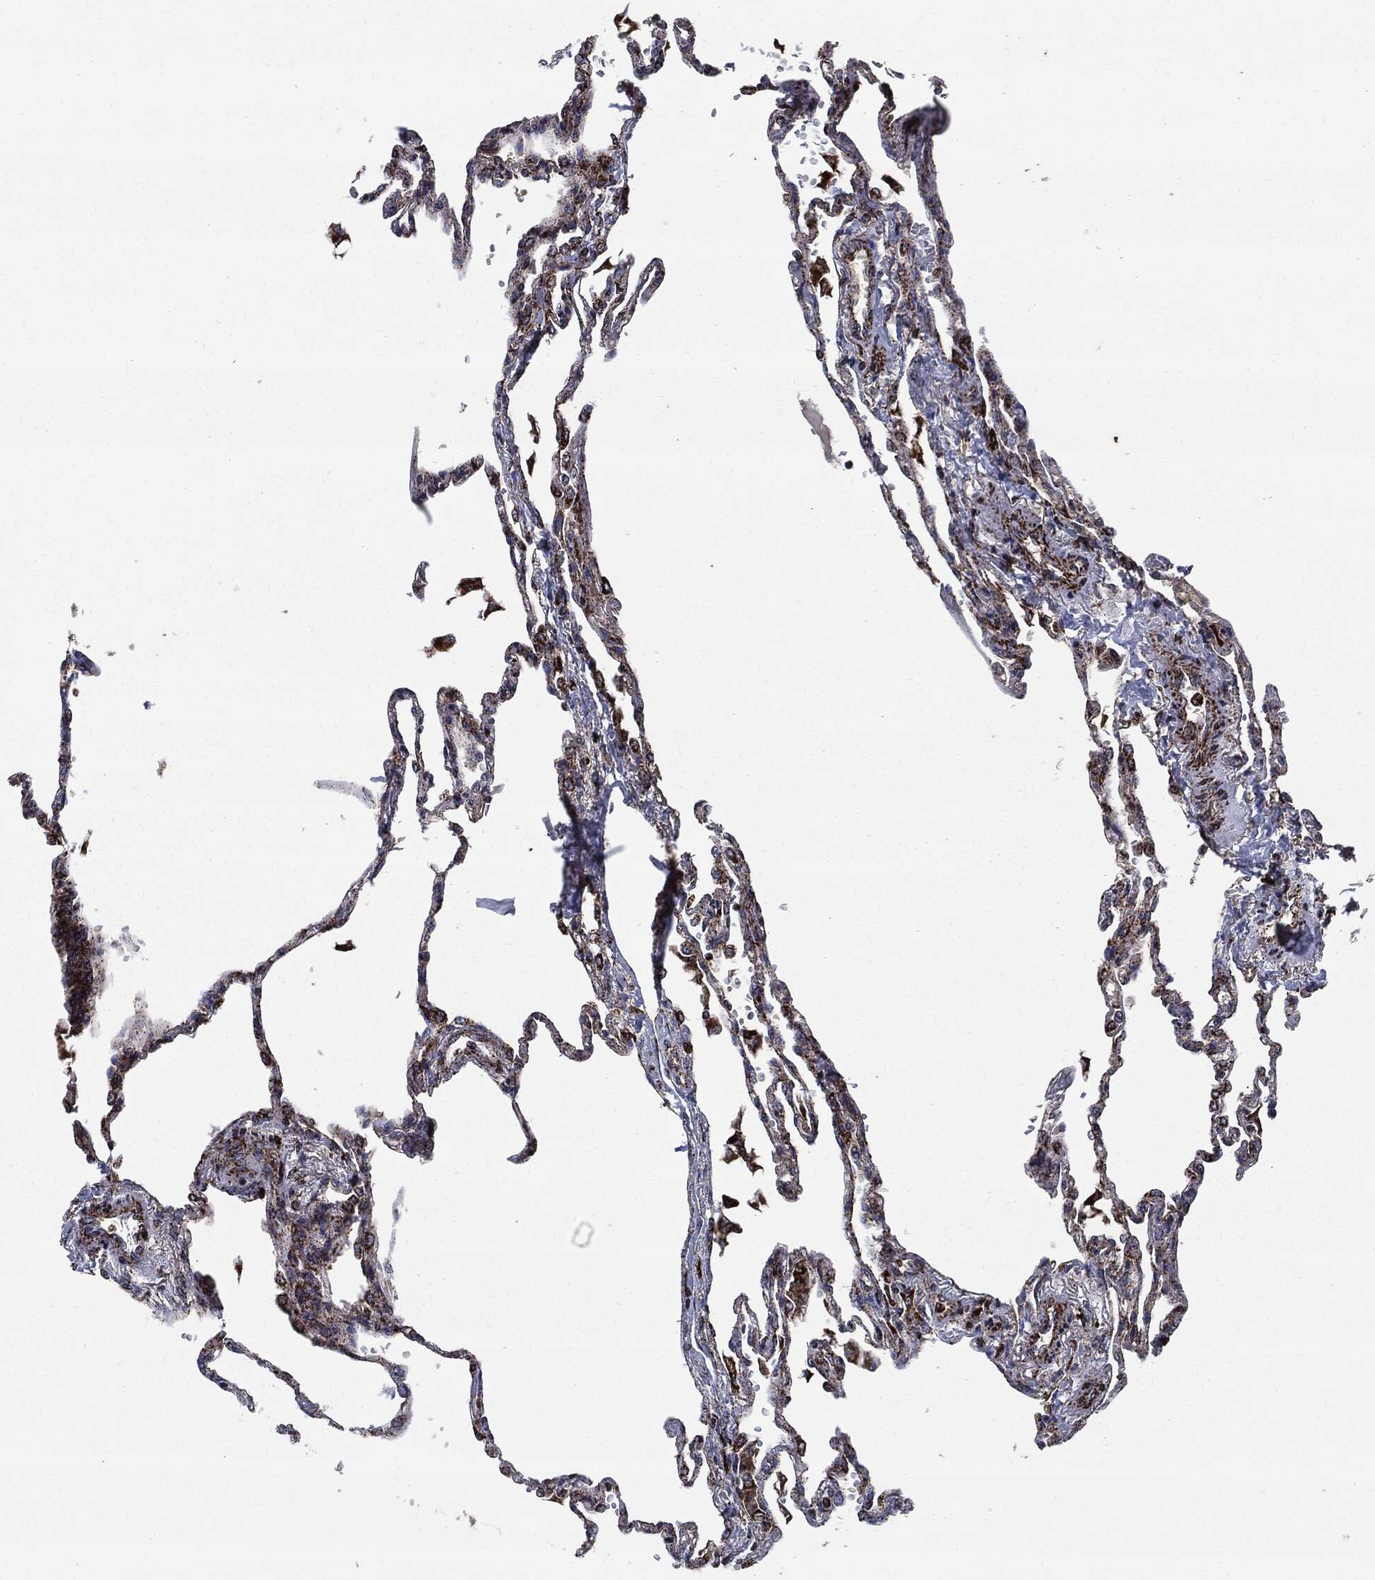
{"staining": {"intensity": "moderate", "quantity": ">75%", "location": "cytoplasmic/membranous"}, "tissue": "lung", "cell_type": "Alveolar cells", "image_type": "normal", "snomed": [{"axis": "morphology", "description": "Normal tissue, NOS"}, {"axis": "topography", "description": "Lung"}], "caption": "A high-resolution micrograph shows IHC staining of unremarkable lung, which demonstrates moderate cytoplasmic/membranous positivity in approximately >75% of alveolar cells.", "gene": "FH", "patient": {"sex": "male", "age": 78}}